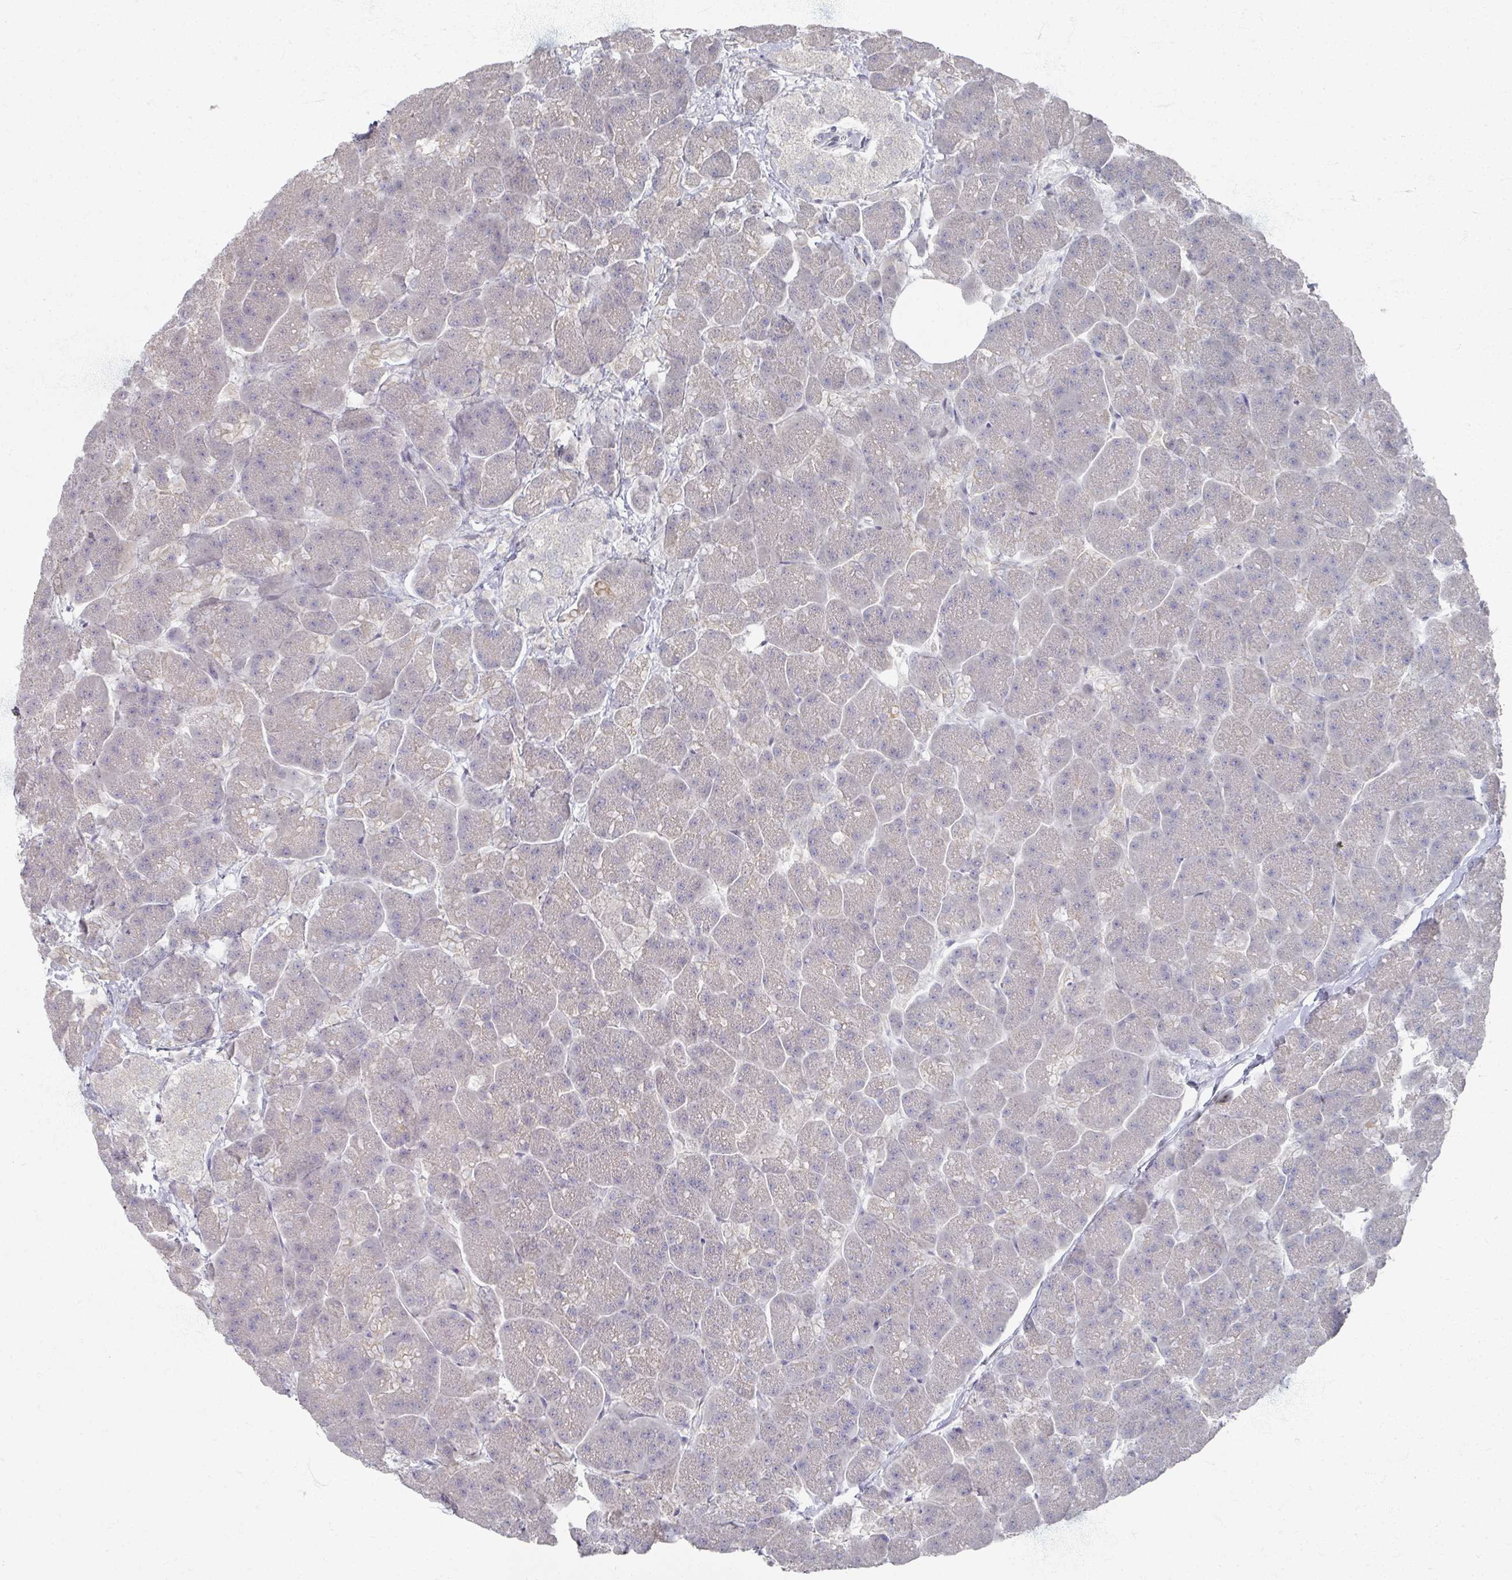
{"staining": {"intensity": "weak", "quantity": "<25%", "location": "cytoplasmic/membranous"}, "tissue": "pancreas", "cell_type": "Exocrine glandular cells", "image_type": "normal", "snomed": [{"axis": "morphology", "description": "Normal tissue, NOS"}, {"axis": "topography", "description": "Pancreas"}, {"axis": "topography", "description": "Peripheral nerve tissue"}], "caption": "Micrograph shows no significant protein positivity in exocrine glandular cells of normal pancreas.", "gene": "TTYH3", "patient": {"sex": "male", "age": 54}}